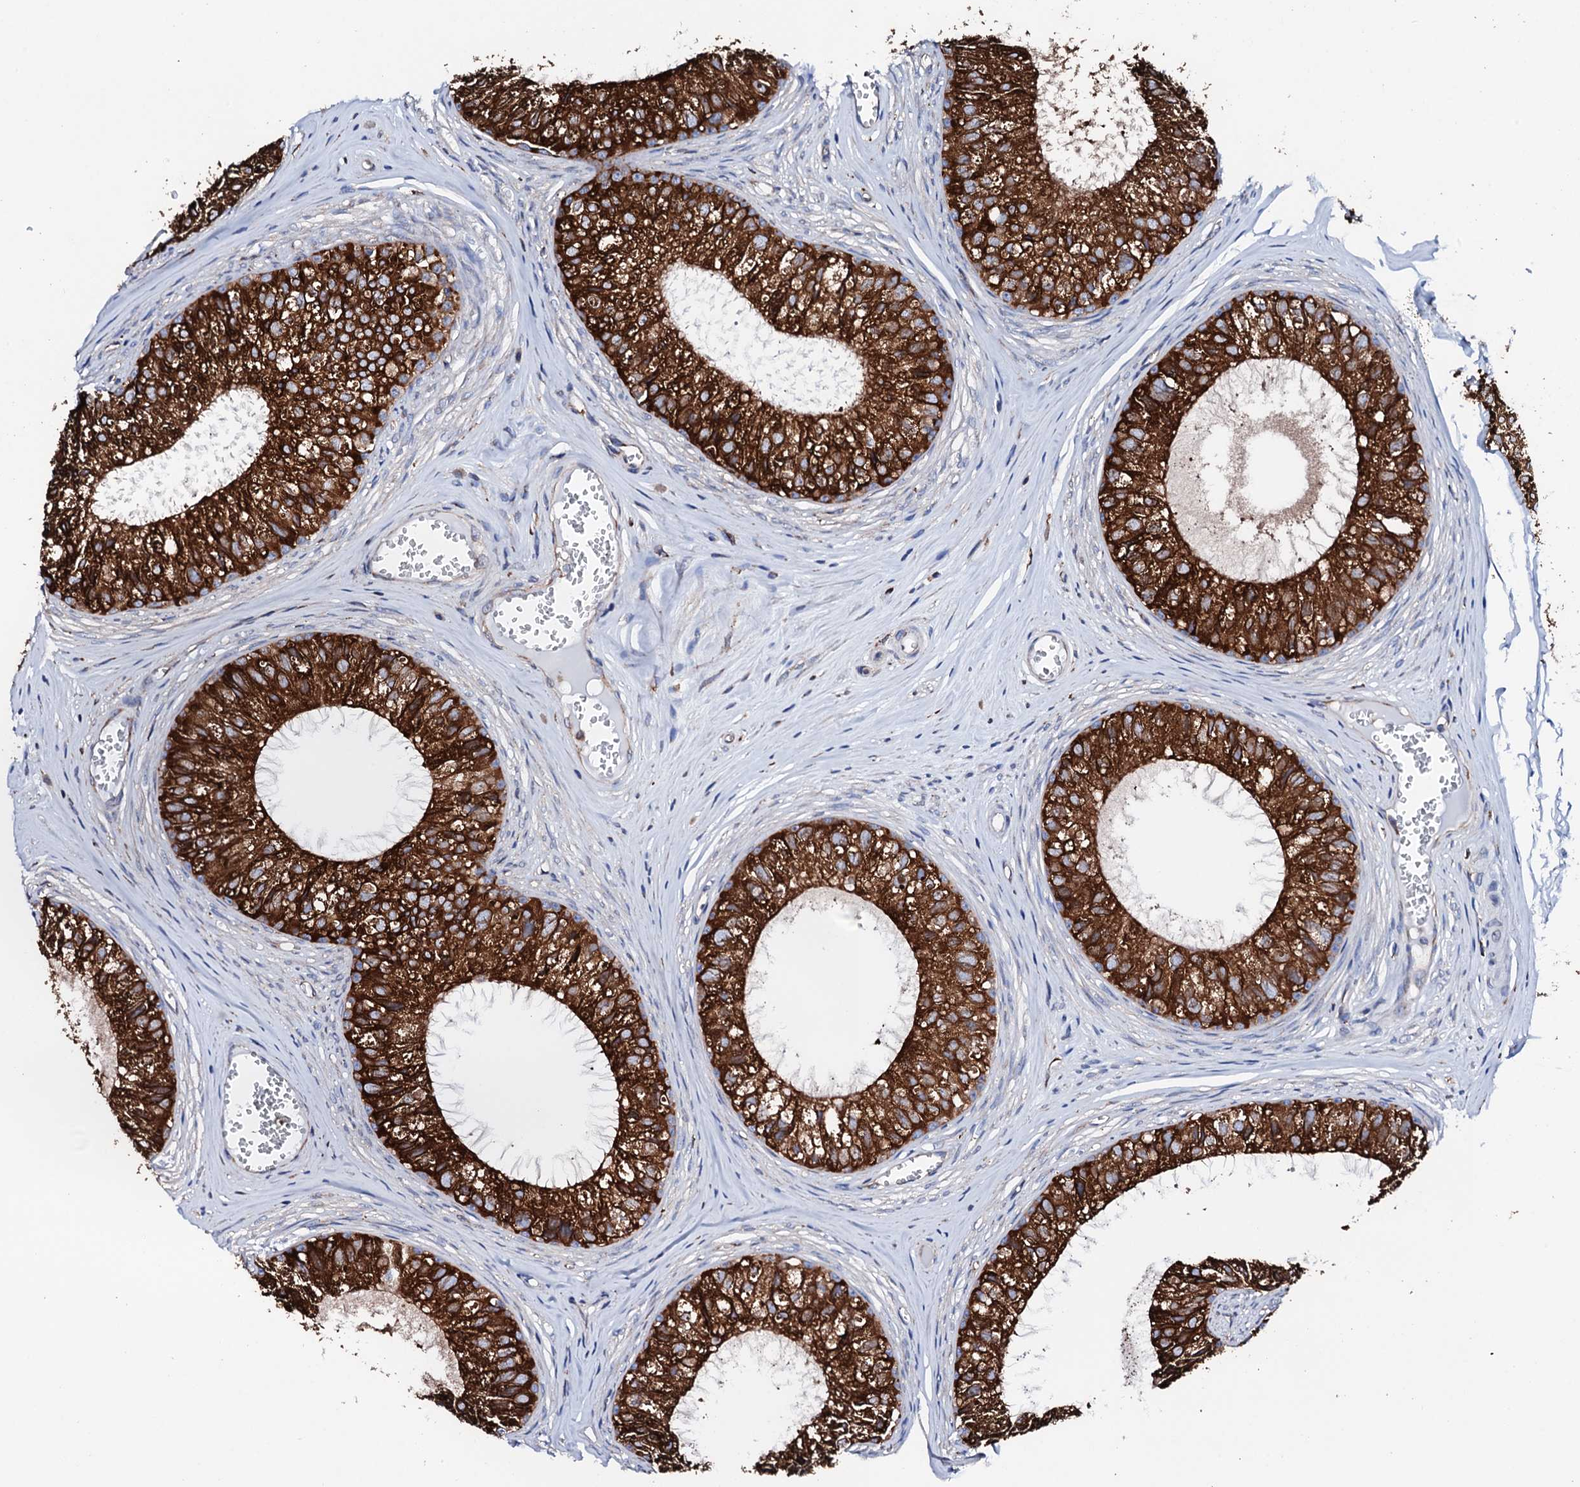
{"staining": {"intensity": "strong", "quantity": ">75%", "location": "cytoplasmic/membranous"}, "tissue": "epididymis", "cell_type": "Glandular cells", "image_type": "normal", "snomed": [{"axis": "morphology", "description": "Normal tissue, NOS"}, {"axis": "topography", "description": "Epididymis"}], "caption": "The histopathology image shows staining of benign epididymis, revealing strong cytoplasmic/membranous protein positivity (brown color) within glandular cells. The staining is performed using DAB (3,3'-diaminobenzidine) brown chromogen to label protein expression. The nuclei are counter-stained blue using hematoxylin.", "gene": "AMDHD1", "patient": {"sex": "male", "age": 36}}